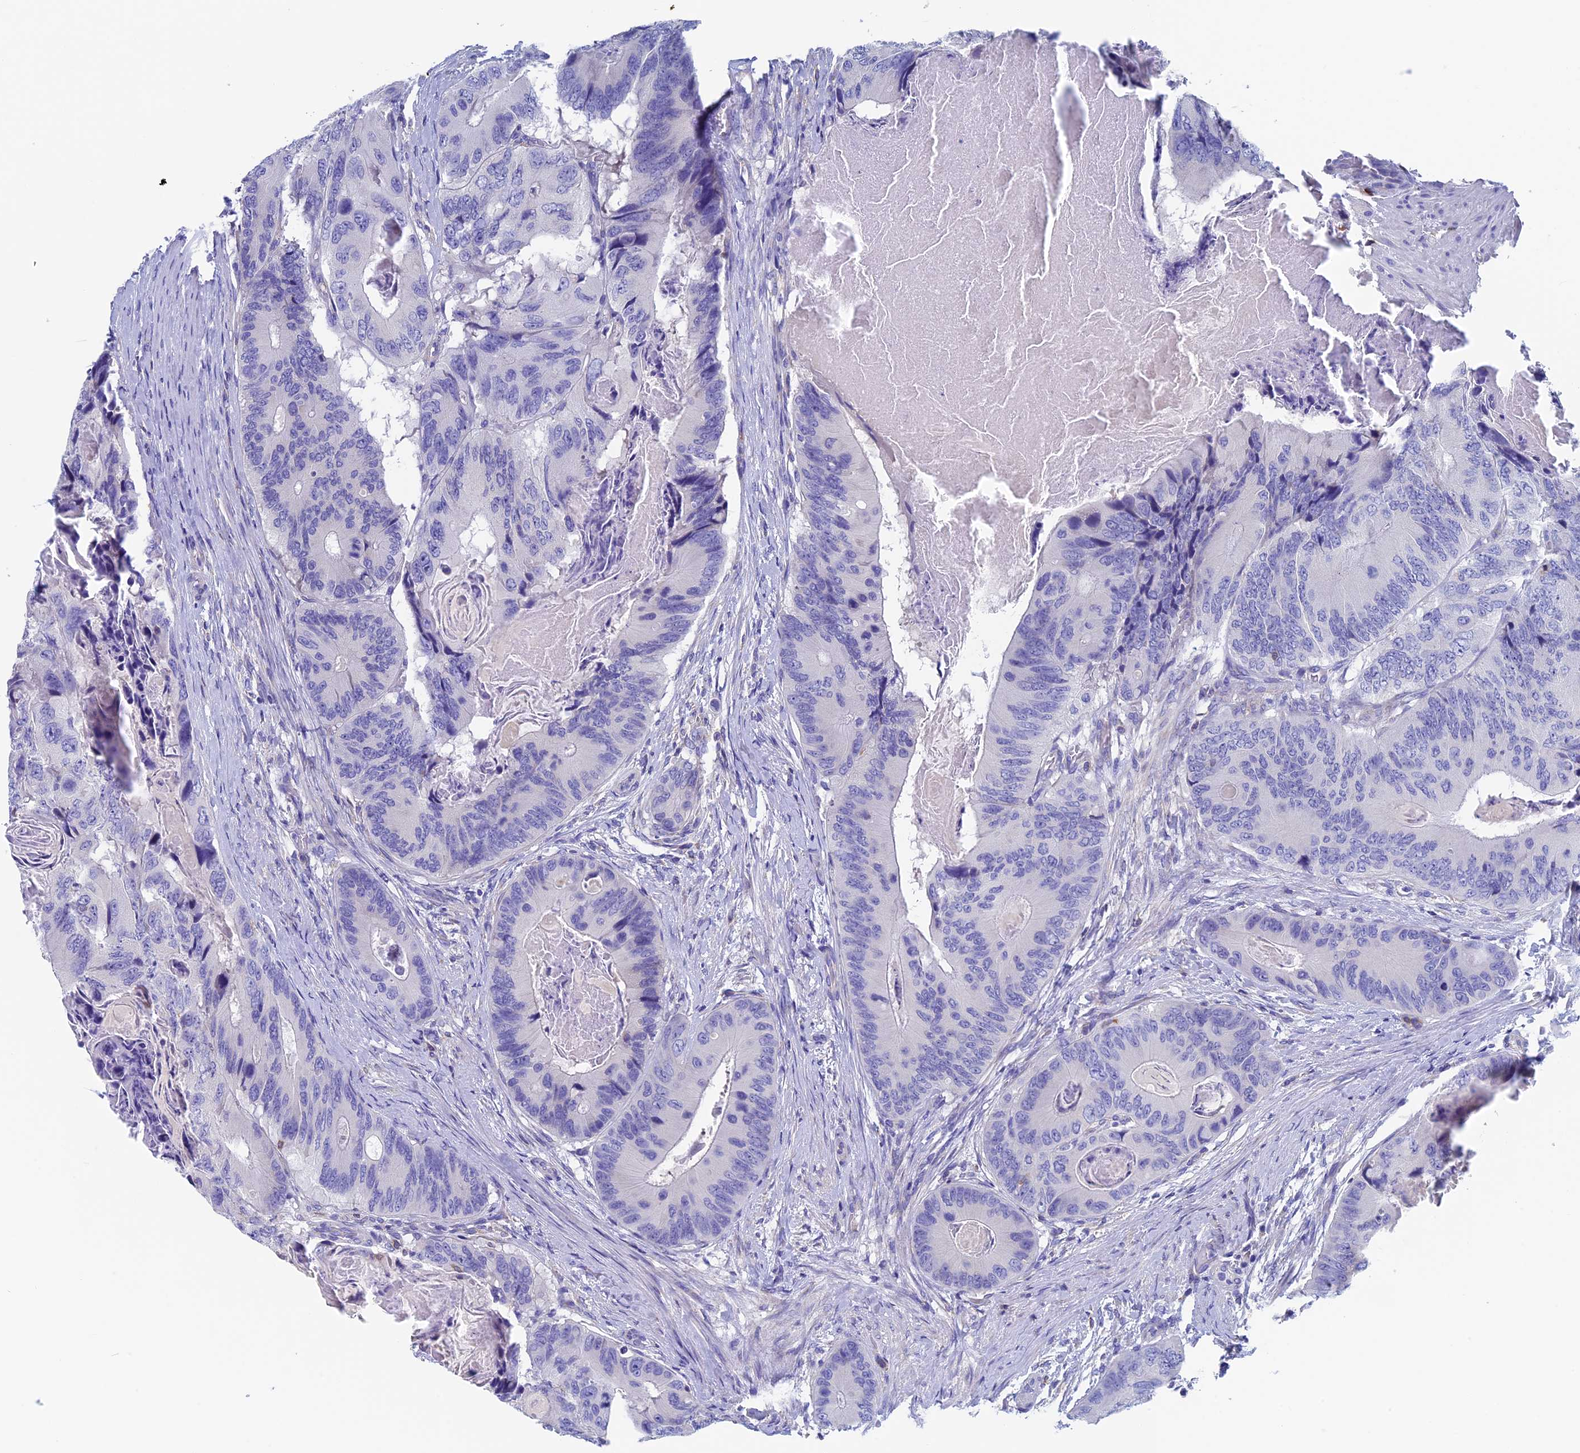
{"staining": {"intensity": "negative", "quantity": "none", "location": "none"}, "tissue": "colorectal cancer", "cell_type": "Tumor cells", "image_type": "cancer", "snomed": [{"axis": "morphology", "description": "Adenocarcinoma, NOS"}, {"axis": "topography", "description": "Colon"}], "caption": "An image of colorectal cancer (adenocarcinoma) stained for a protein shows no brown staining in tumor cells.", "gene": "SEPTIN1", "patient": {"sex": "male", "age": 84}}